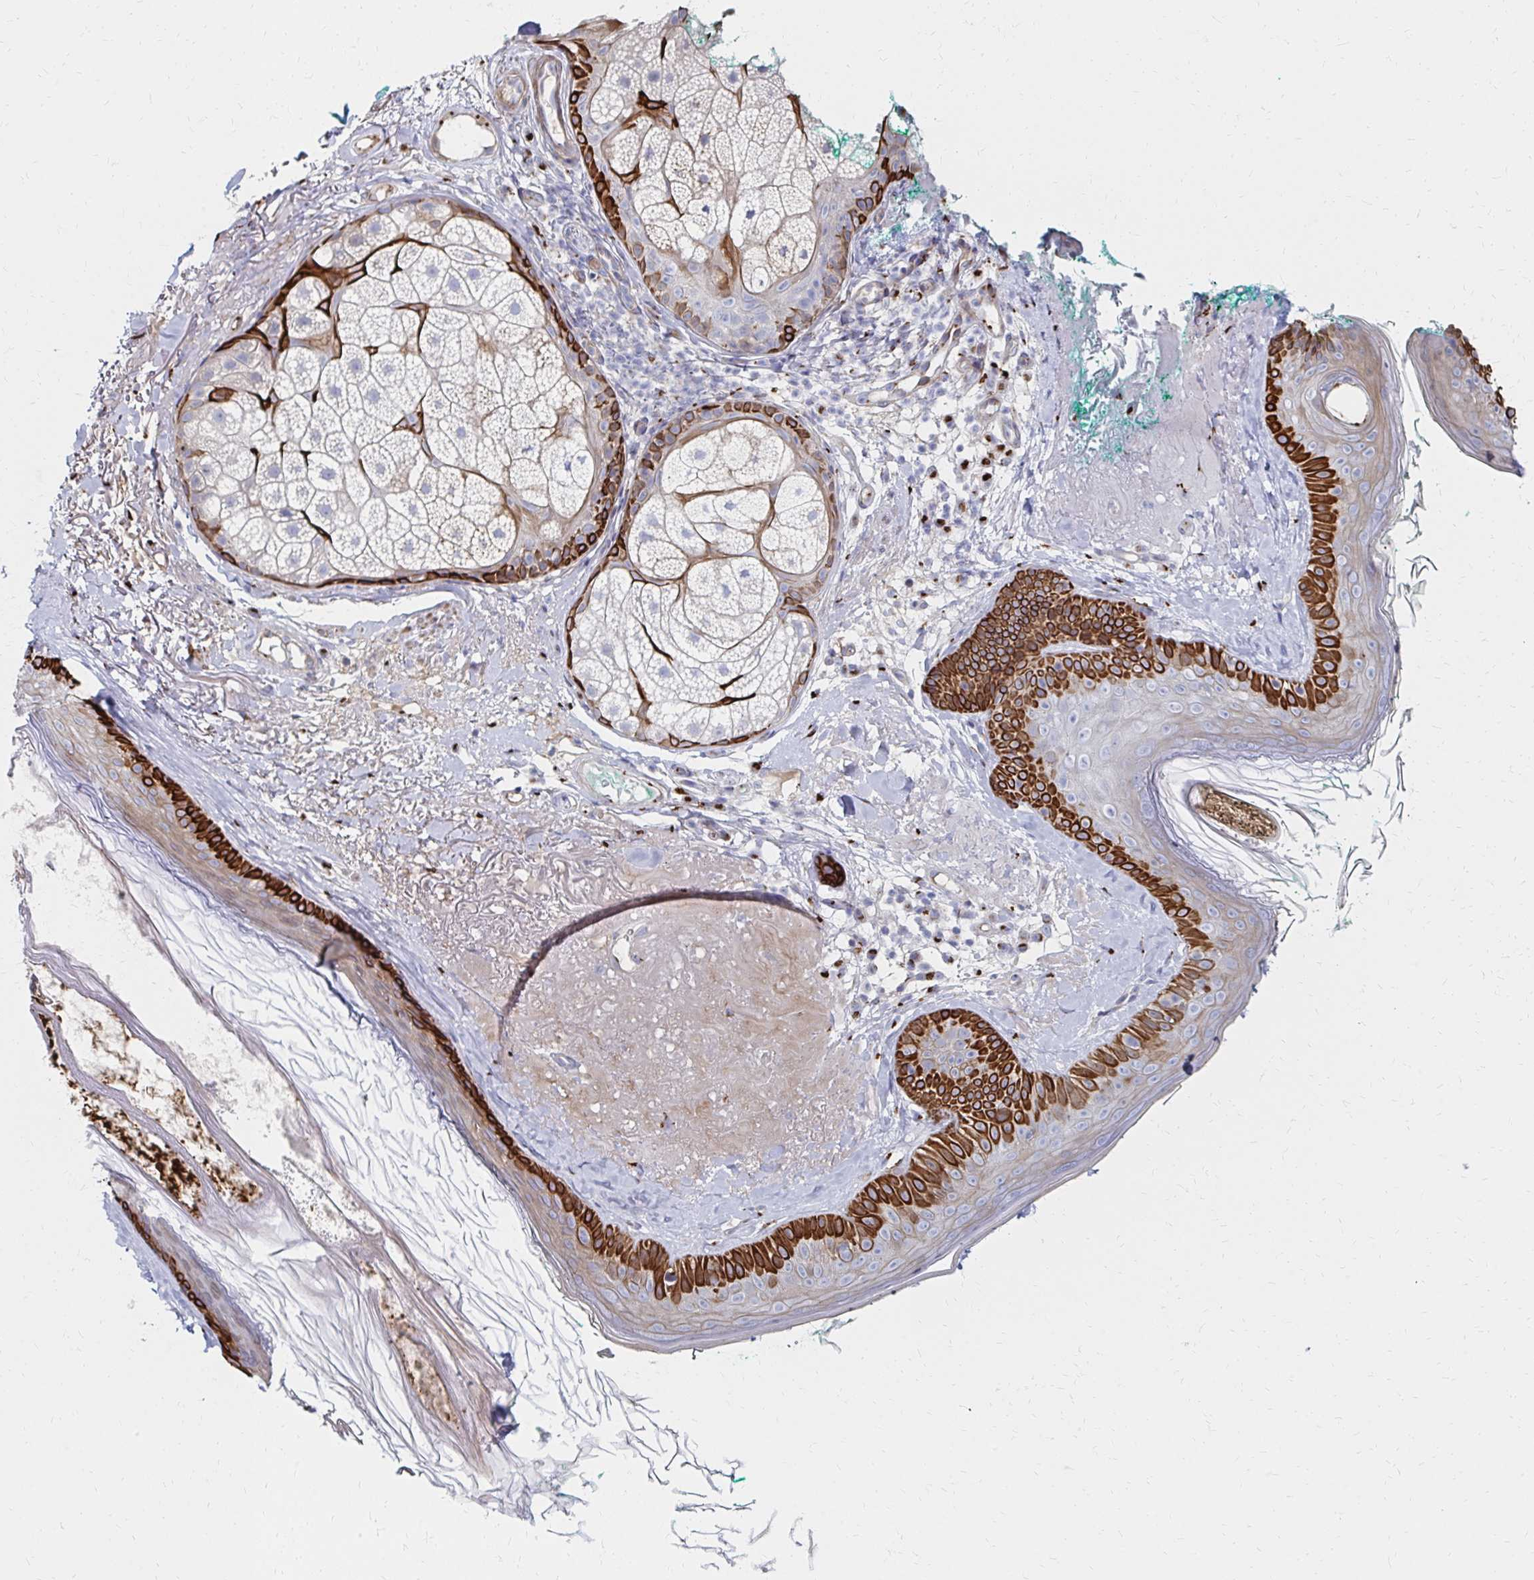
{"staining": {"intensity": "negative", "quantity": "none", "location": "none"}, "tissue": "skin", "cell_type": "Fibroblasts", "image_type": "normal", "snomed": [{"axis": "morphology", "description": "Normal tissue, NOS"}, {"axis": "topography", "description": "Skin"}], "caption": "IHC of unremarkable human skin demonstrates no staining in fibroblasts. (Immunohistochemistry (ihc), brightfield microscopy, high magnification).", "gene": "MAN1A1", "patient": {"sex": "male", "age": 73}}